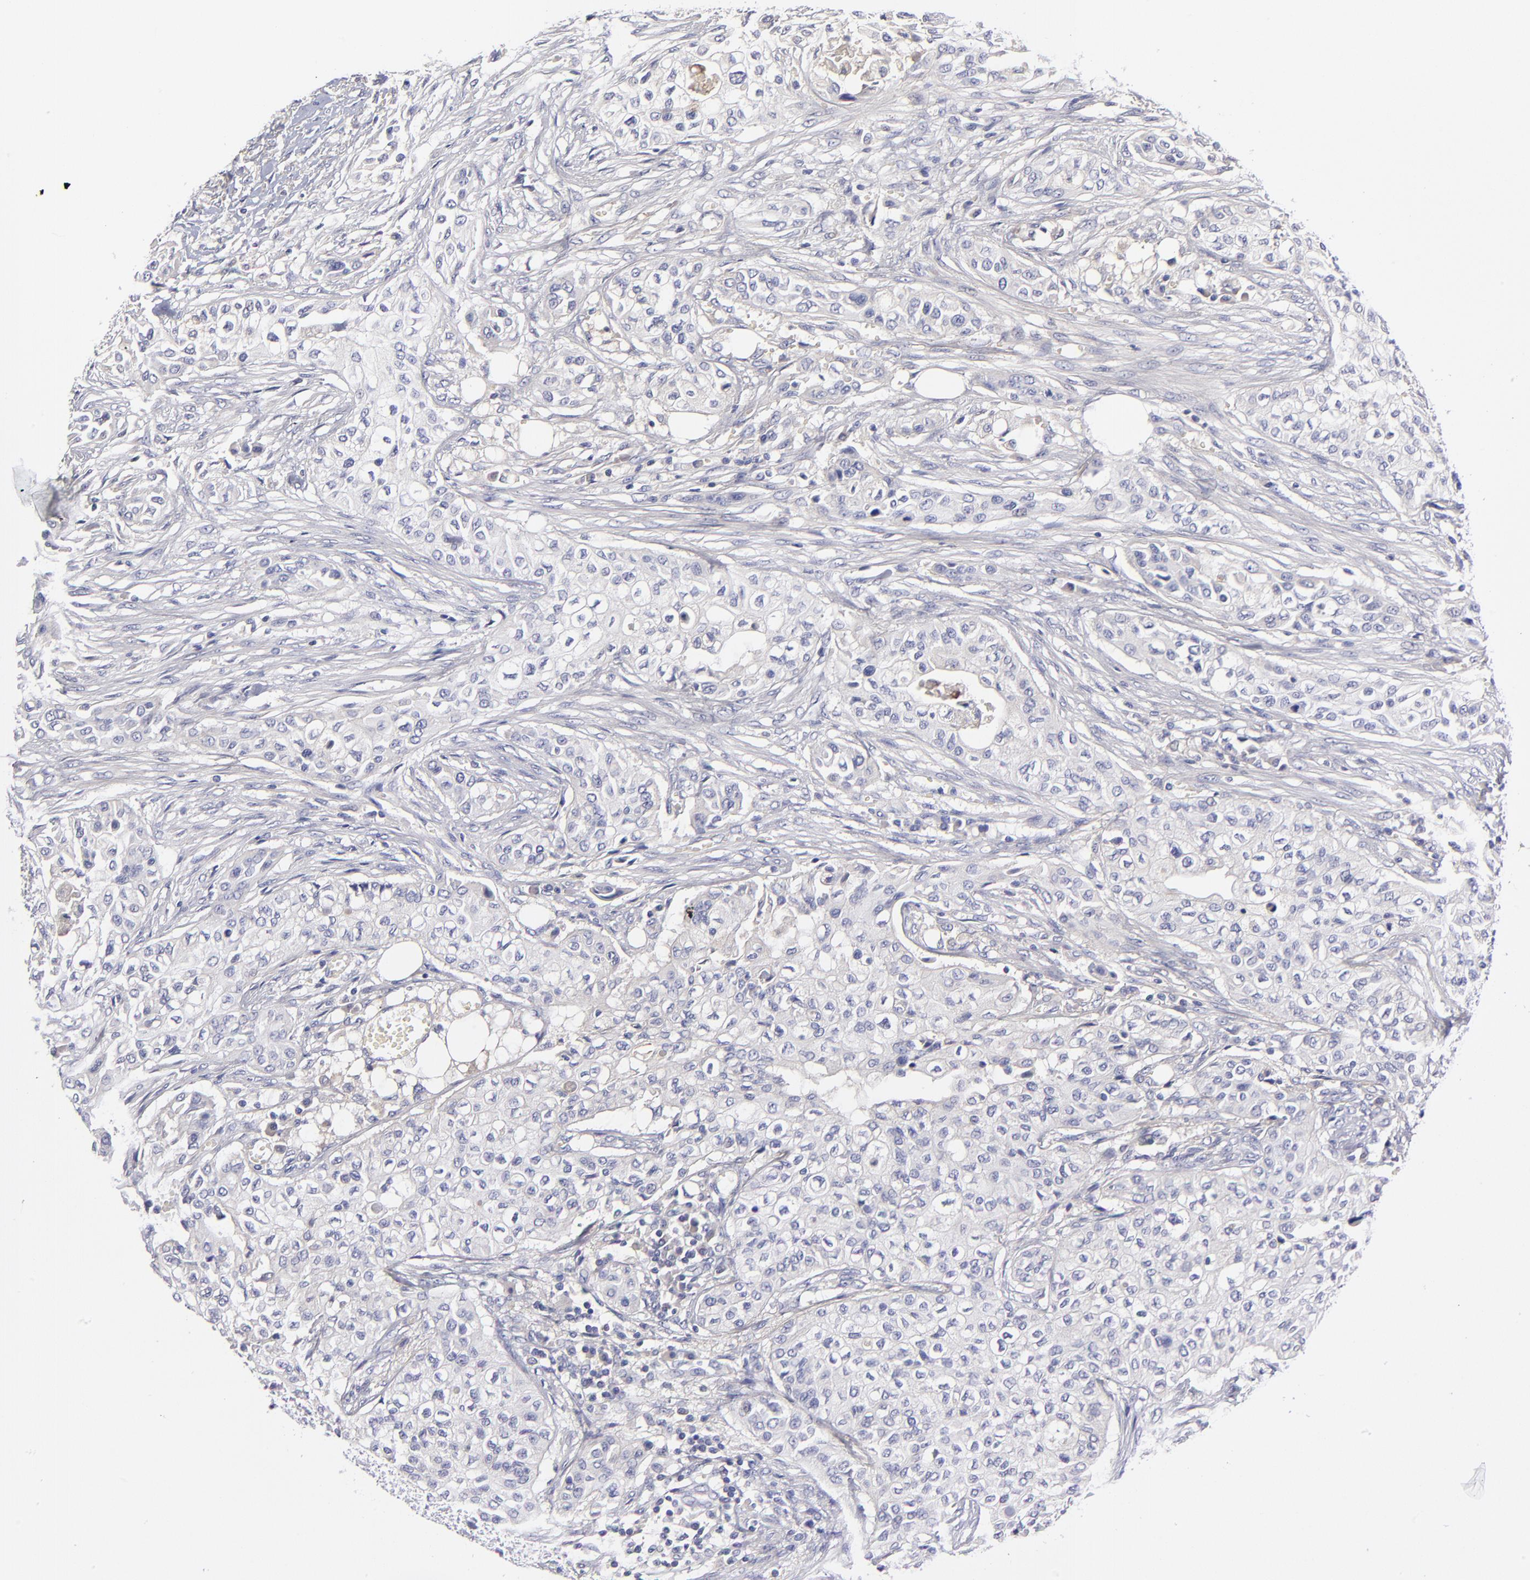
{"staining": {"intensity": "negative", "quantity": "none", "location": "none"}, "tissue": "urothelial cancer", "cell_type": "Tumor cells", "image_type": "cancer", "snomed": [{"axis": "morphology", "description": "Urothelial carcinoma, High grade"}, {"axis": "topography", "description": "Urinary bladder"}], "caption": "Human high-grade urothelial carcinoma stained for a protein using IHC shows no positivity in tumor cells.", "gene": "BTG2", "patient": {"sex": "male", "age": 74}}